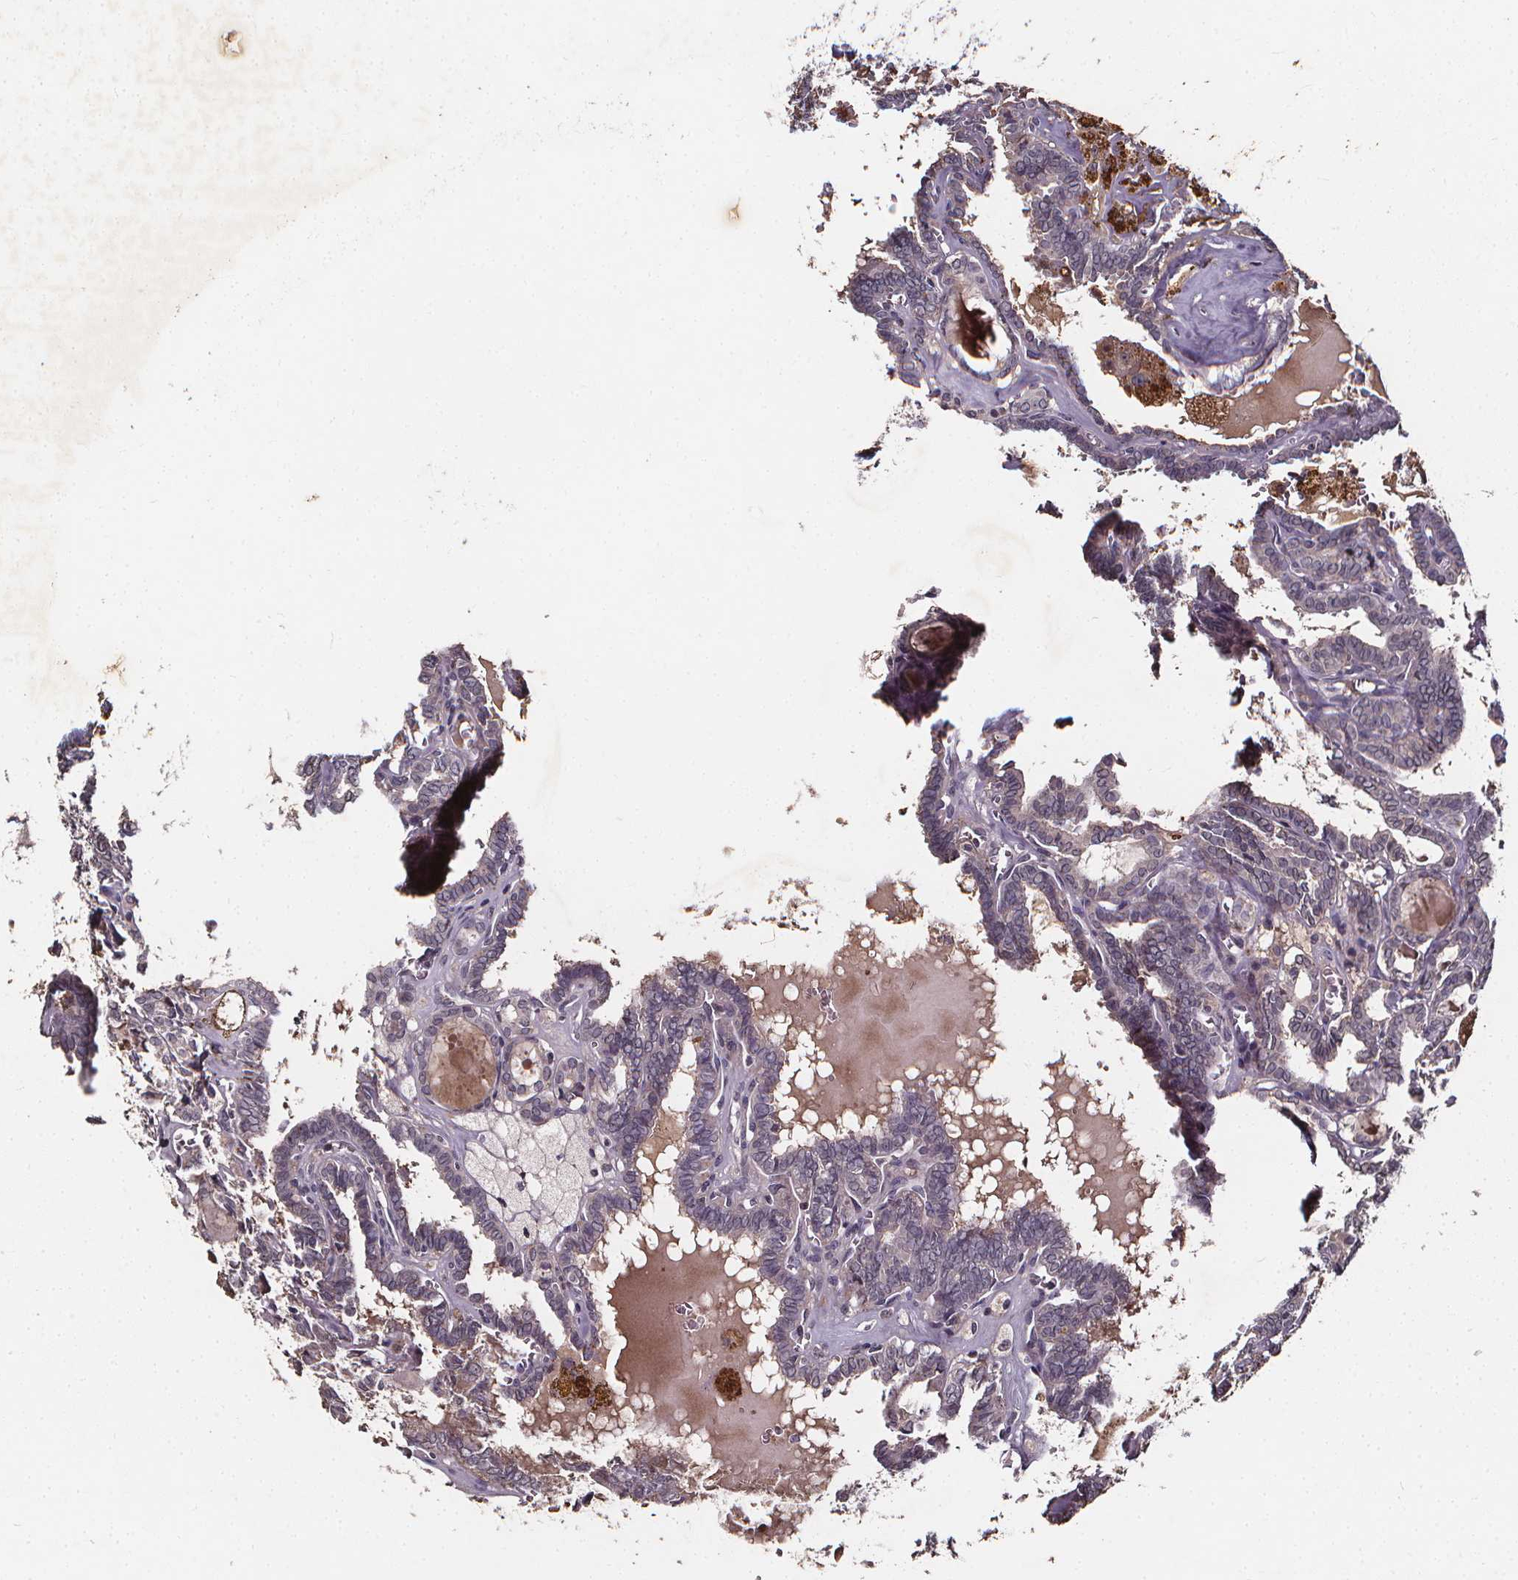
{"staining": {"intensity": "negative", "quantity": "none", "location": "none"}, "tissue": "thyroid cancer", "cell_type": "Tumor cells", "image_type": "cancer", "snomed": [{"axis": "morphology", "description": "Papillary adenocarcinoma, NOS"}, {"axis": "topography", "description": "Thyroid gland"}], "caption": "A photomicrograph of thyroid cancer (papillary adenocarcinoma) stained for a protein exhibits no brown staining in tumor cells. The staining was performed using DAB to visualize the protein expression in brown, while the nuclei were stained in blue with hematoxylin (Magnification: 20x).", "gene": "SPAG8", "patient": {"sex": "female", "age": 39}}